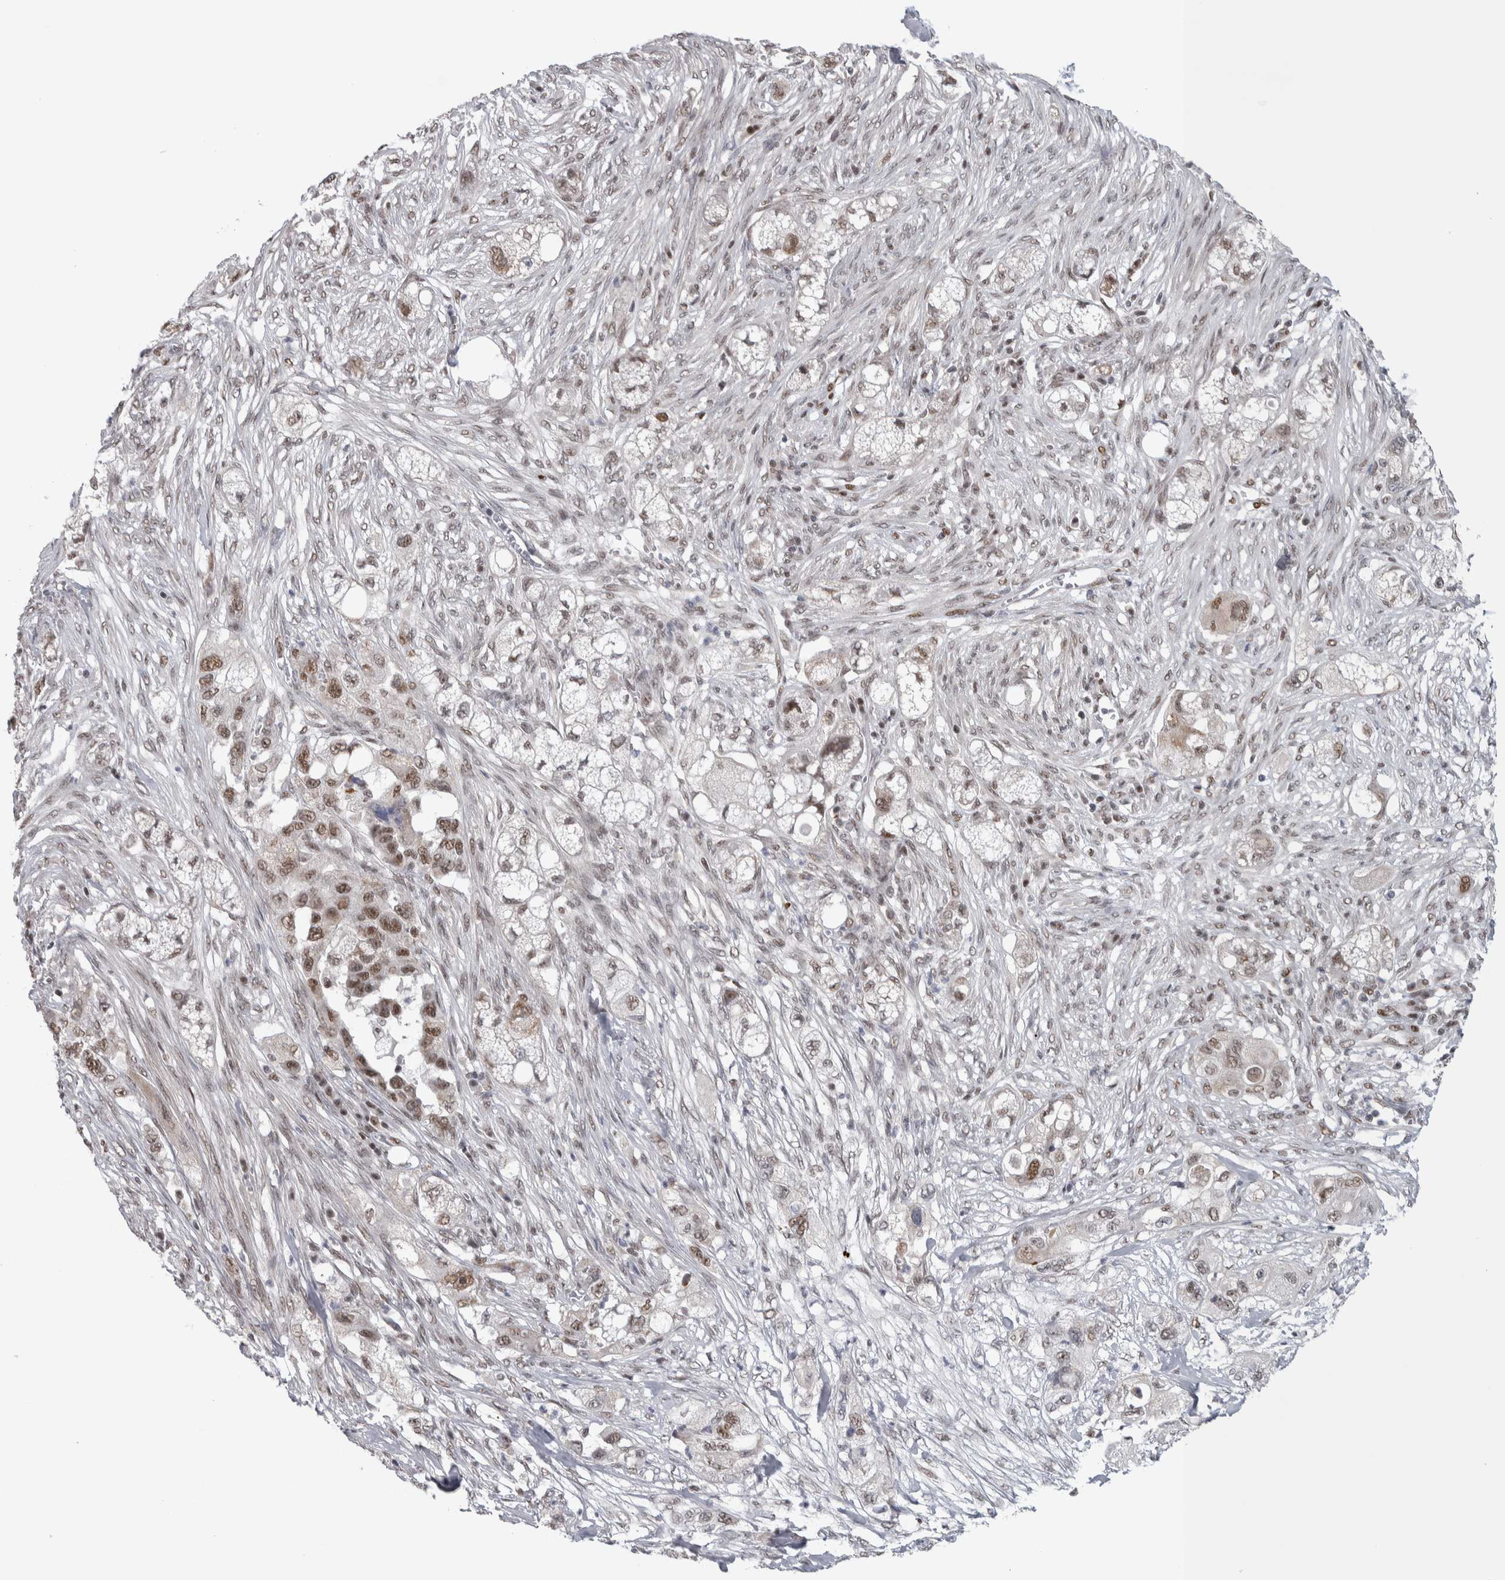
{"staining": {"intensity": "moderate", "quantity": "25%-75%", "location": "nuclear"}, "tissue": "pancreatic cancer", "cell_type": "Tumor cells", "image_type": "cancer", "snomed": [{"axis": "morphology", "description": "Adenocarcinoma, NOS"}, {"axis": "topography", "description": "Pancreas"}], "caption": "Pancreatic cancer stained with a brown dye exhibits moderate nuclear positive staining in approximately 25%-75% of tumor cells.", "gene": "HEXIM2", "patient": {"sex": "female", "age": 78}}